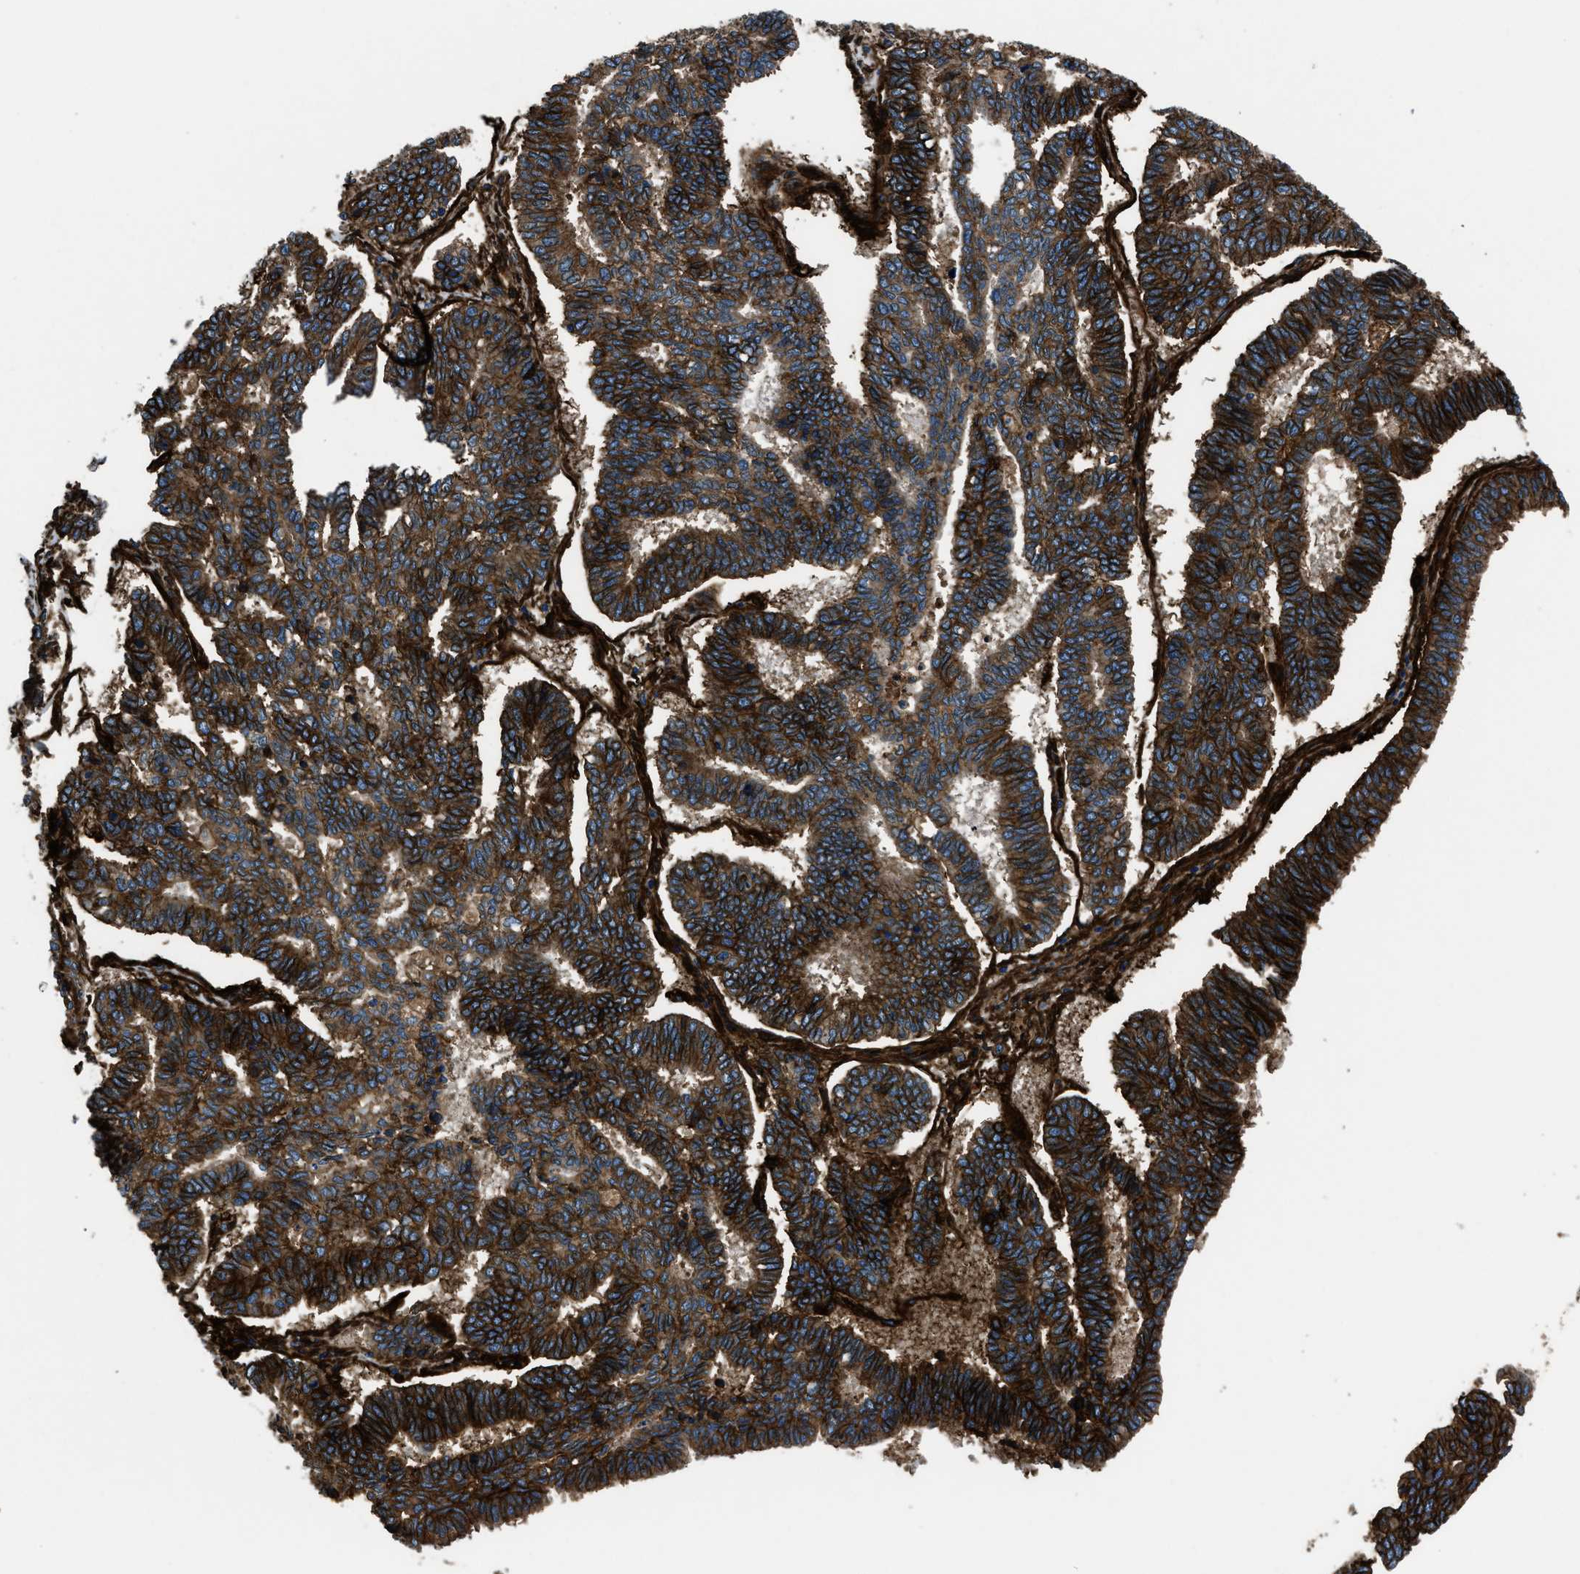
{"staining": {"intensity": "strong", "quantity": ">75%", "location": "cytoplasmic/membranous"}, "tissue": "endometrial cancer", "cell_type": "Tumor cells", "image_type": "cancer", "snomed": [{"axis": "morphology", "description": "Adenocarcinoma, NOS"}, {"axis": "topography", "description": "Endometrium"}], "caption": "Immunohistochemical staining of endometrial cancer (adenocarcinoma) demonstrates high levels of strong cytoplasmic/membranous protein expression in about >75% of tumor cells. (IHC, brightfield microscopy, high magnification).", "gene": "CD276", "patient": {"sex": "female", "age": 70}}